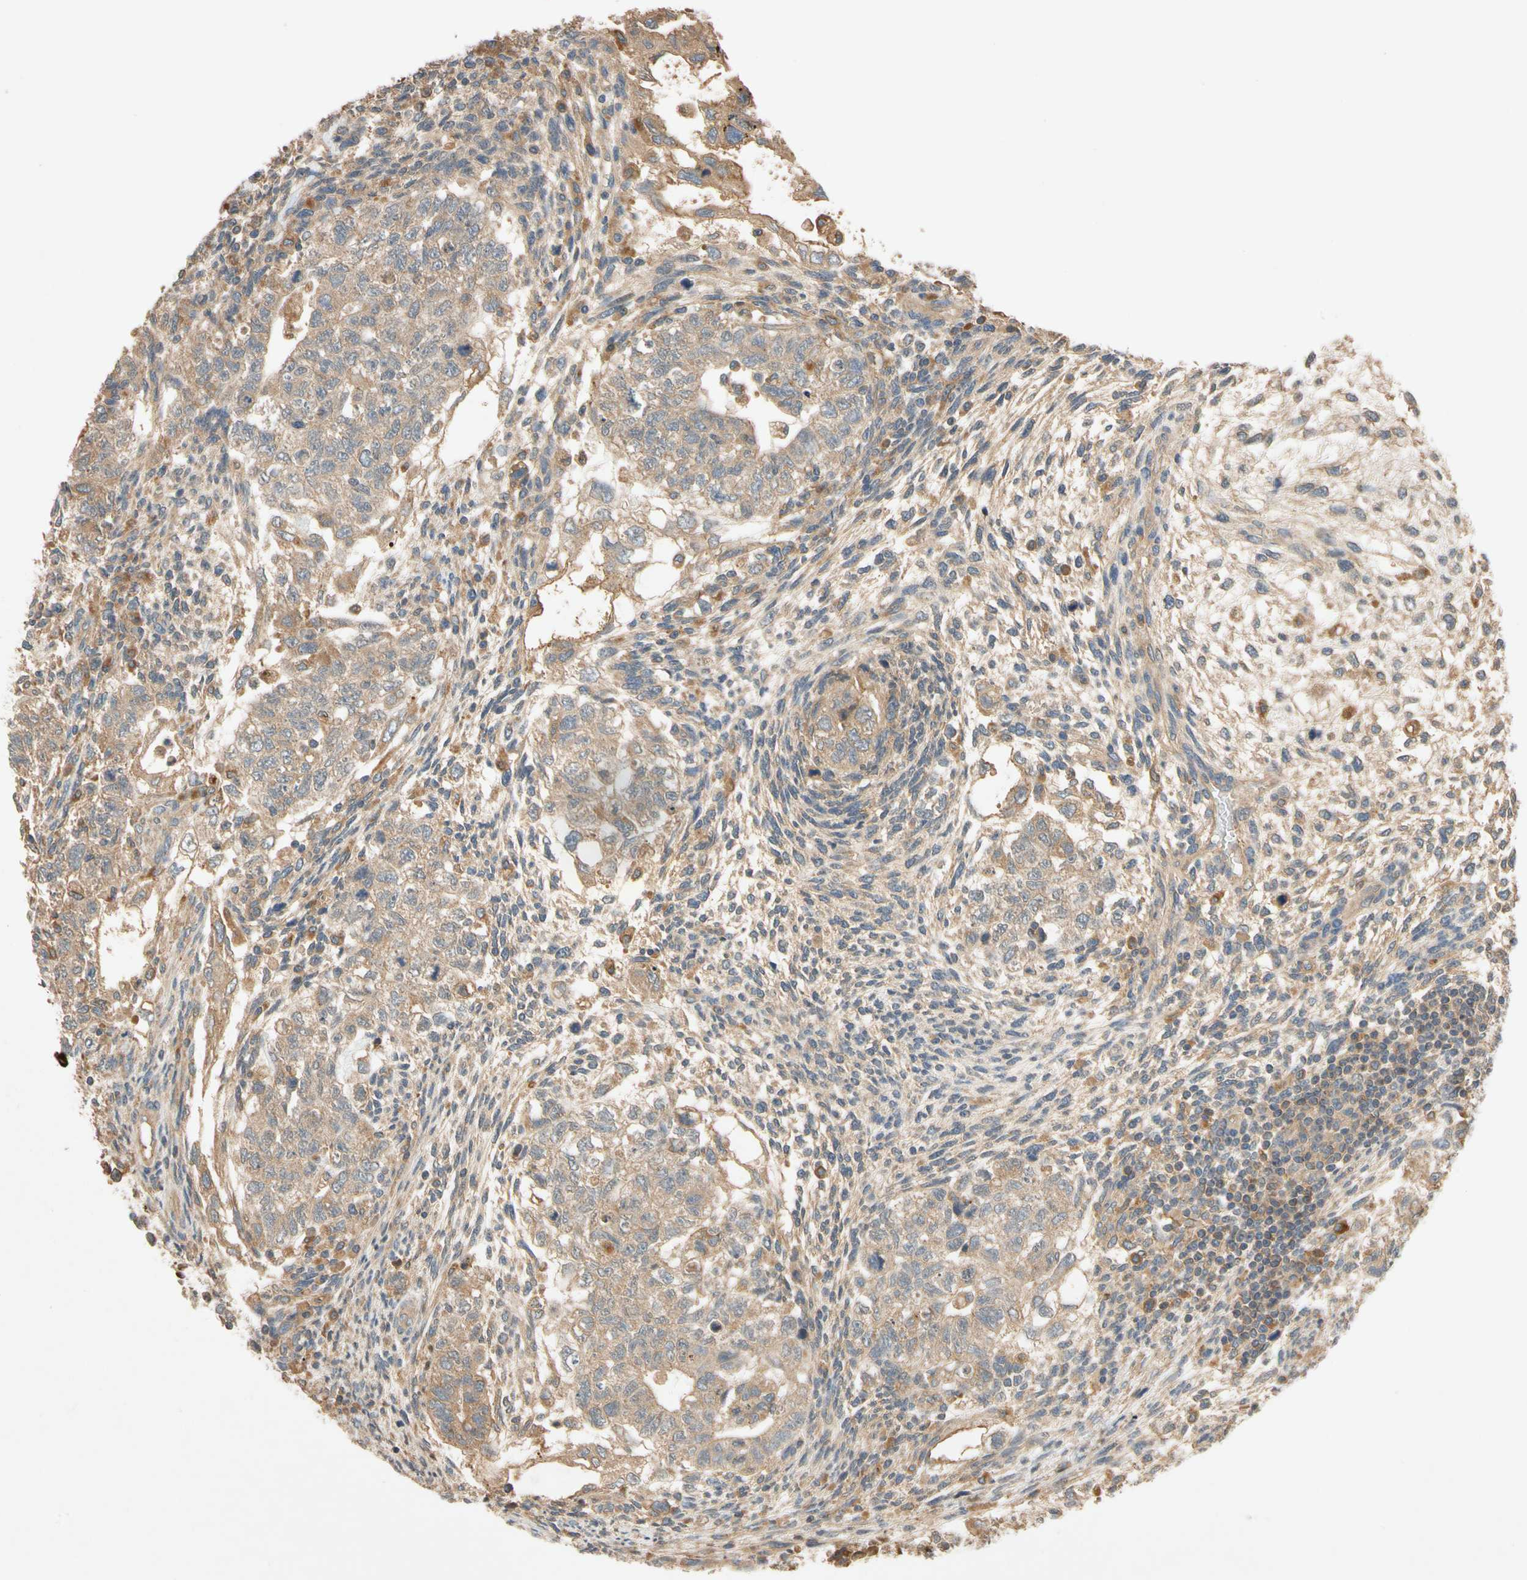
{"staining": {"intensity": "weak", "quantity": ">75%", "location": "cytoplasmic/membranous"}, "tissue": "testis cancer", "cell_type": "Tumor cells", "image_type": "cancer", "snomed": [{"axis": "morphology", "description": "Normal tissue, NOS"}, {"axis": "morphology", "description": "Carcinoma, Embryonal, NOS"}, {"axis": "topography", "description": "Testis"}], "caption": "Testis cancer (embryonal carcinoma) stained for a protein shows weak cytoplasmic/membranous positivity in tumor cells. Using DAB (3,3'-diaminobenzidine) (brown) and hematoxylin (blue) stains, captured at high magnification using brightfield microscopy.", "gene": "USP46", "patient": {"sex": "male", "age": 36}}